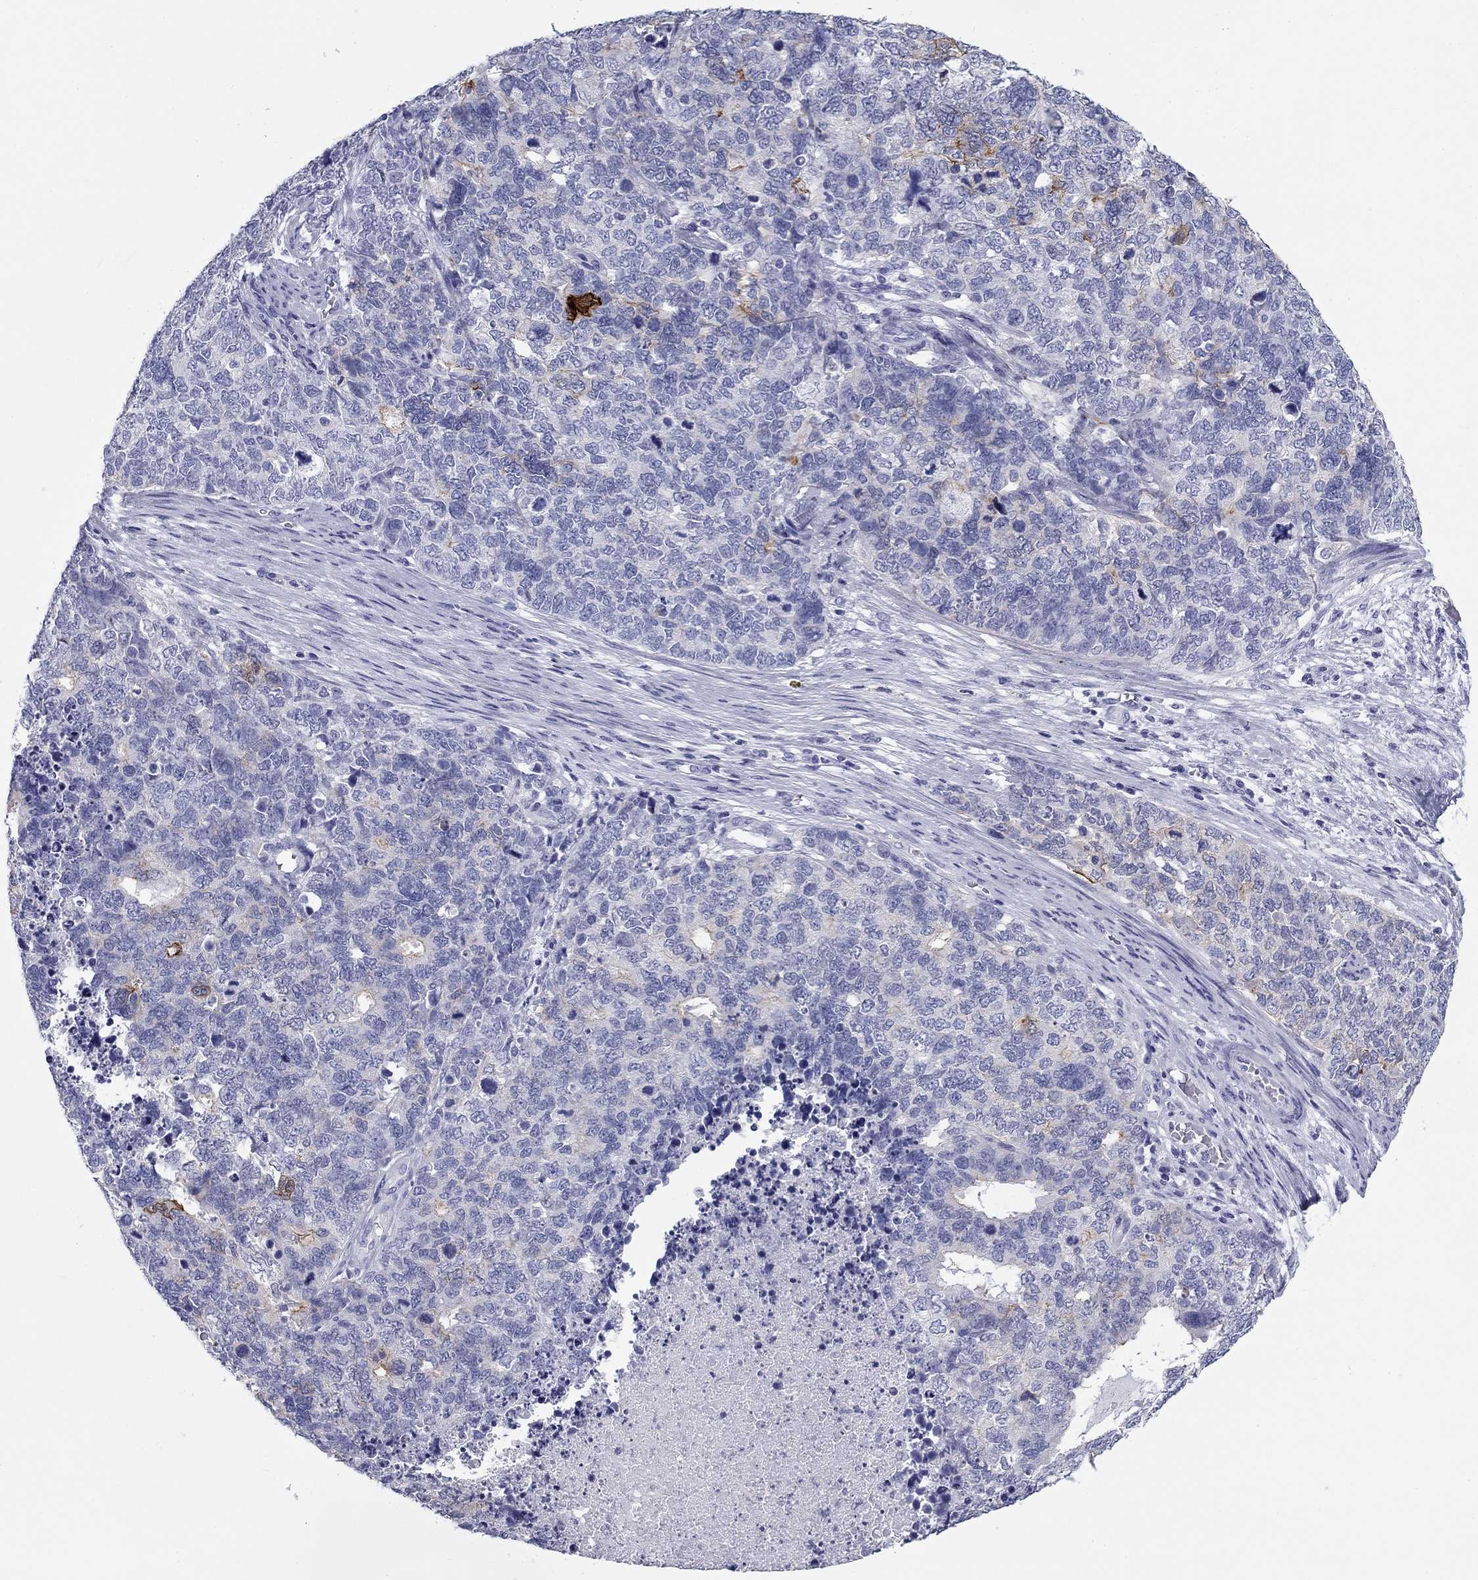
{"staining": {"intensity": "moderate", "quantity": "<25%", "location": "cytoplasmic/membranous"}, "tissue": "cervical cancer", "cell_type": "Tumor cells", "image_type": "cancer", "snomed": [{"axis": "morphology", "description": "Squamous cell carcinoma, NOS"}, {"axis": "topography", "description": "Cervix"}], "caption": "This is an image of immunohistochemistry staining of squamous cell carcinoma (cervical), which shows moderate expression in the cytoplasmic/membranous of tumor cells.", "gene": "DNALI1", "patient": {"sex": "female", "age": 63}}